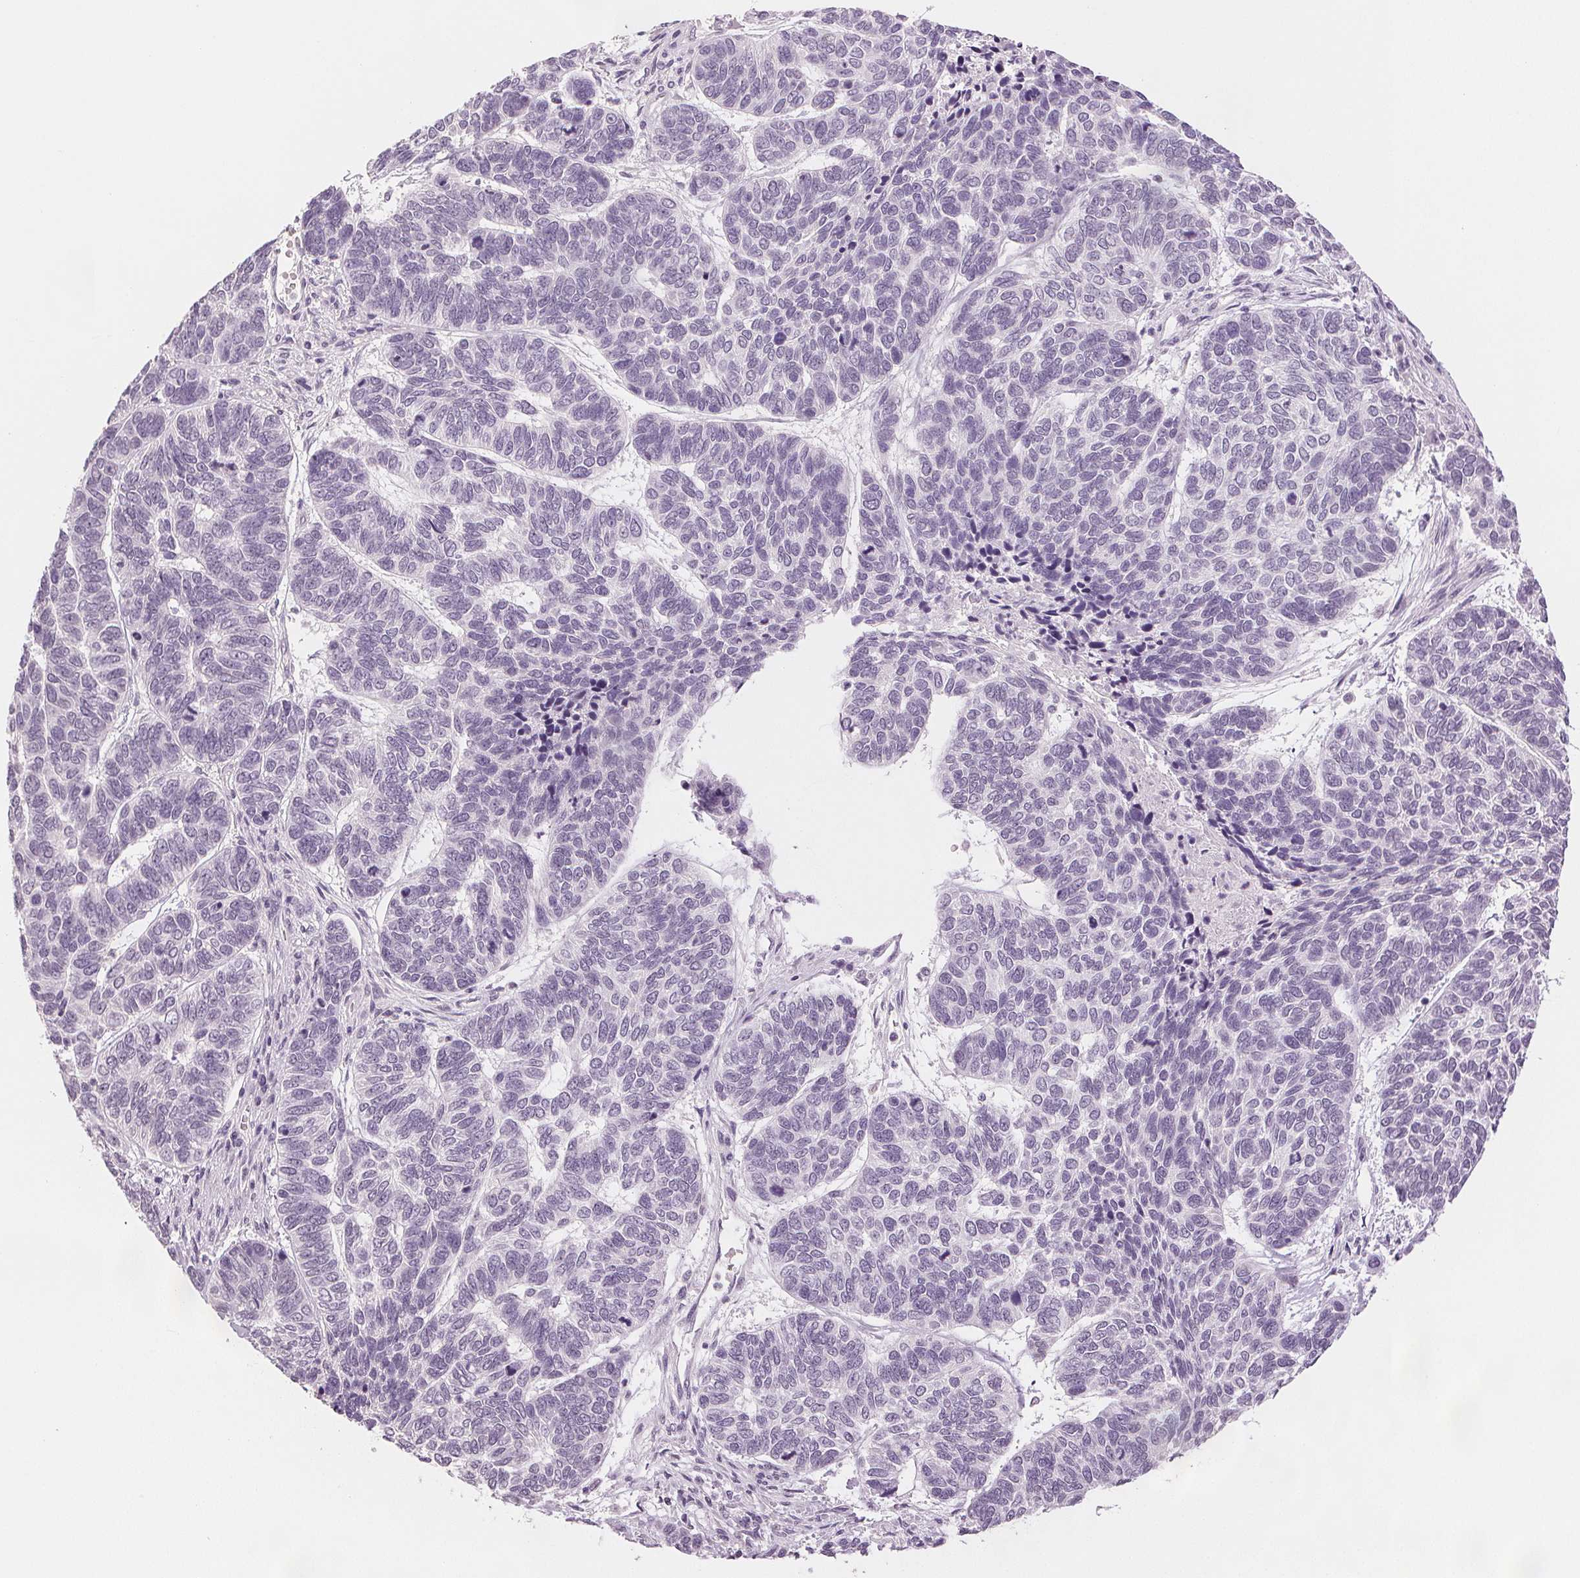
{"staining": {"intensity": "negative", "quantity": "none", "location": "none"}, "tissue": "skin cancer", "cell_type": "Tumor cells", "image_type": "cancer", "snomed": [{"axis": "morphology", "description": "Basal cell carcinoma"}, {"axis": "topography", "description": "Skin"}], "caption": "DAB (3,3'-diaminobenzidine) immunohistochemical staining of human skin basal cell carcinoma shows no significant expression in tumor cells. The staining is performed using DAB brown chromogen with nuclei counter-stained in using hematoxylin.", "gene": "SCGN", "patient": {"sex": "female", "age": 65}}